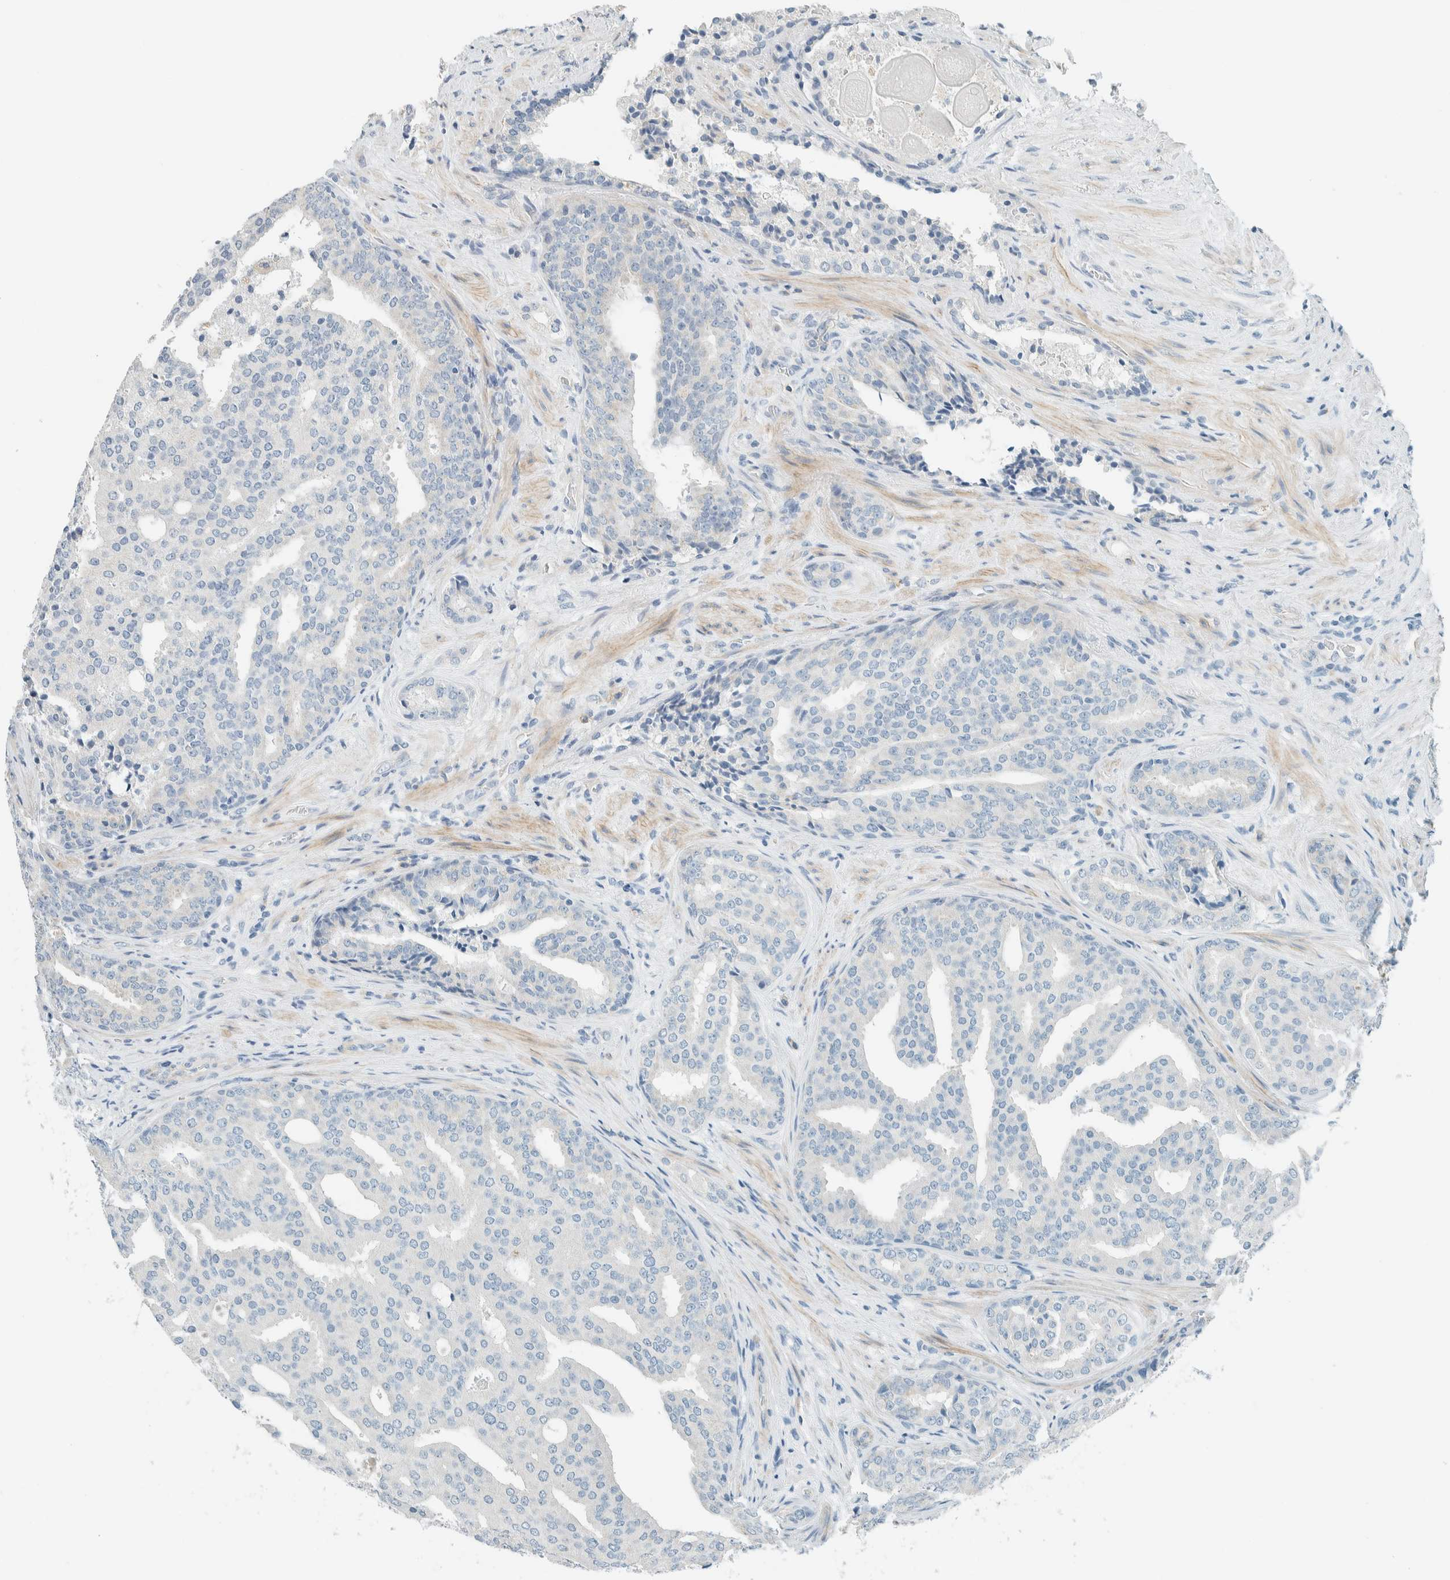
{"staining": {"intensity": "negative", "quantity": "none", "location": "none"}, "tissue": "prostate cancer", "cell_type": "Tumor cells", "image_type": "cancer", "snomed": [{"axis": "morphology", "description": "Adenocarcinoma, High grade"}, {"axis": "topography", "description": "Prostate"}], "caption": "Tumor cells are negative for brown protein staining in prostate cancer (high-grade adenocarcinoma).", "gene": "SLFN12", "patient": {"sex": "male", "age": 71}}